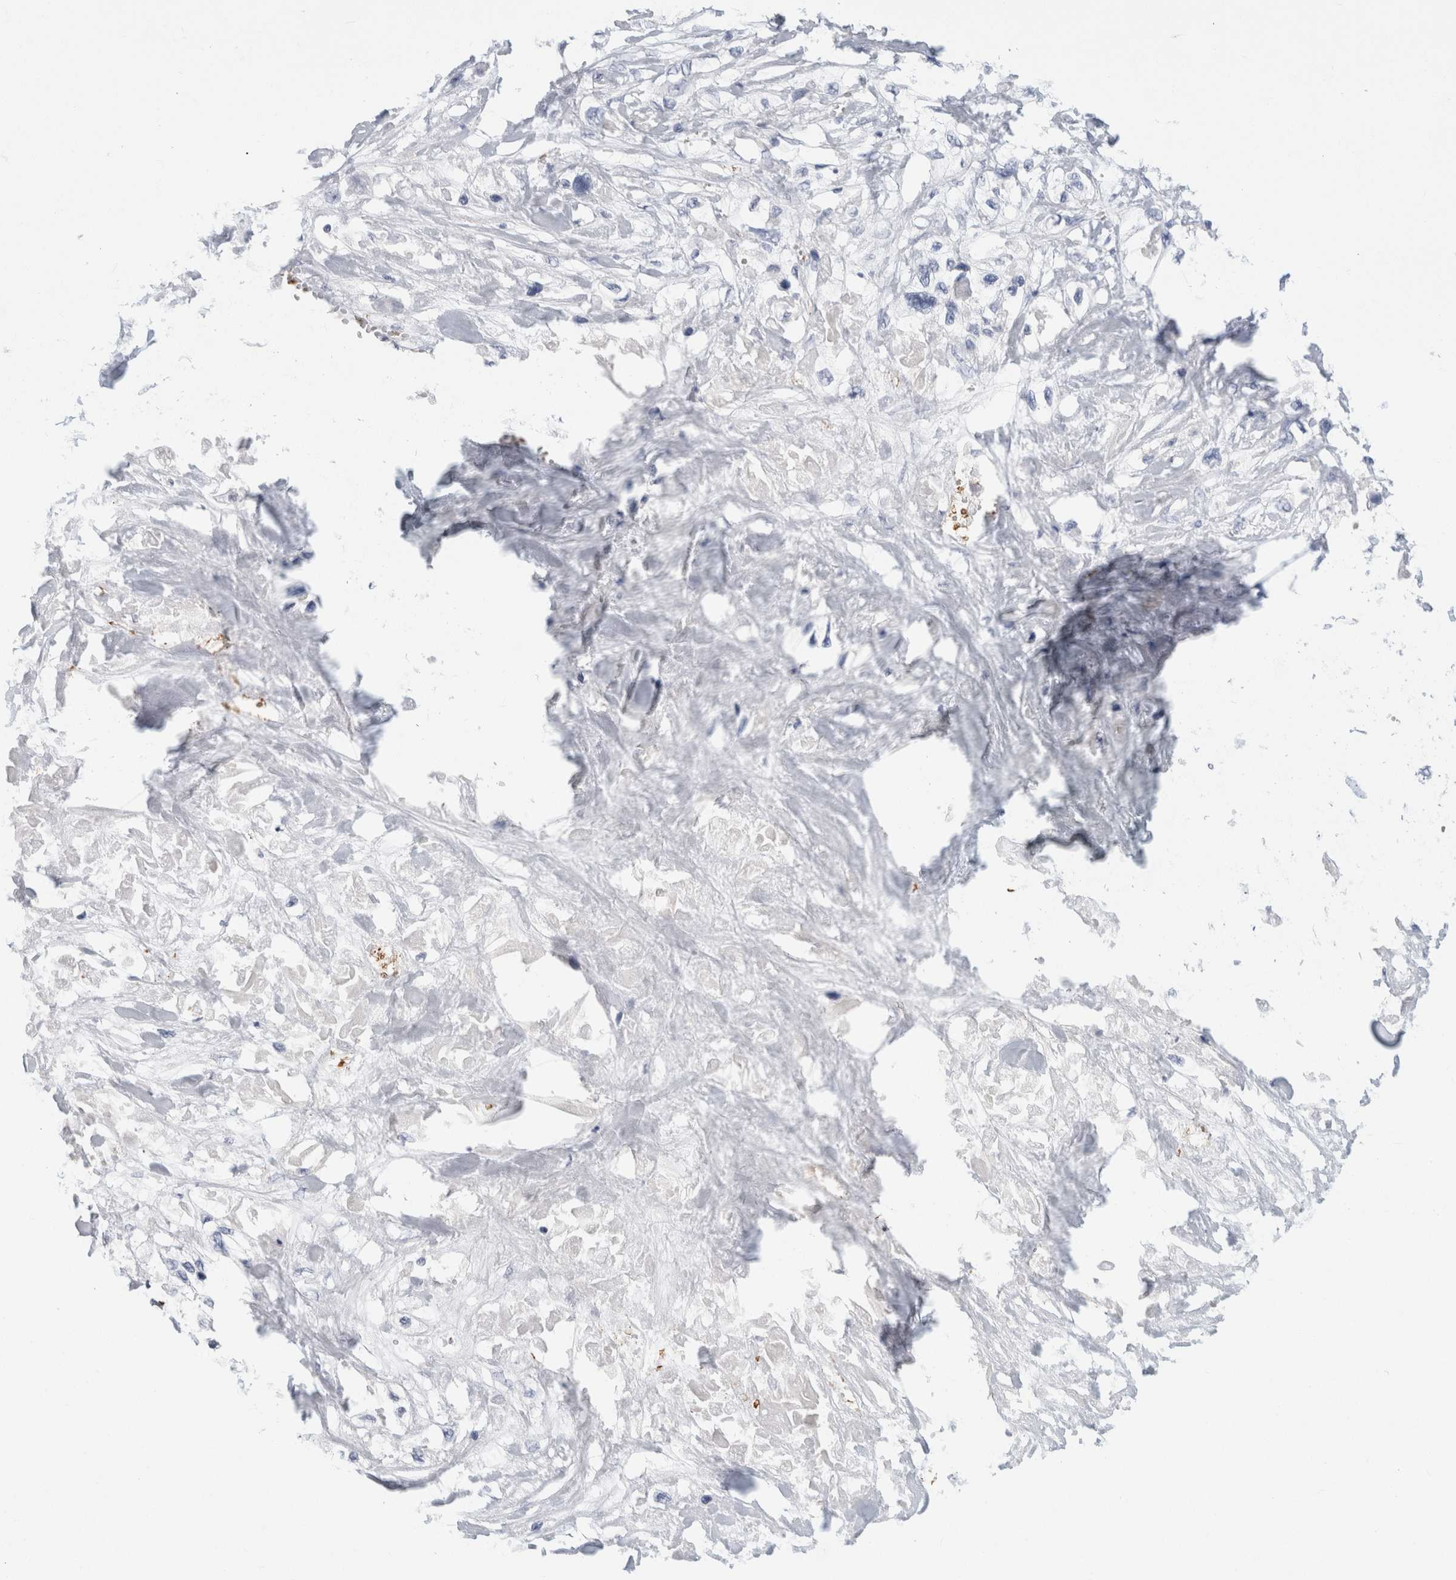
{"staining": {"intensity": "negative", "quantity": "none", "location": "none"}, "tissue": "pancreatic cancer", "cell_type": "Tumor cells", "image_type": "cancer", "snomed": [{"axis": "morphology", "description": "Adenocarcinoma, NOS"}, {"axis": "topography", "description": "Pancreas"}], "caption": "Immunohistochemistry (IHC) of human adenocarcinoma (pancreatic) displays no expression in tumor cells.", "gene": "CA1", "patient": {"sex": "female", "age": 70}}